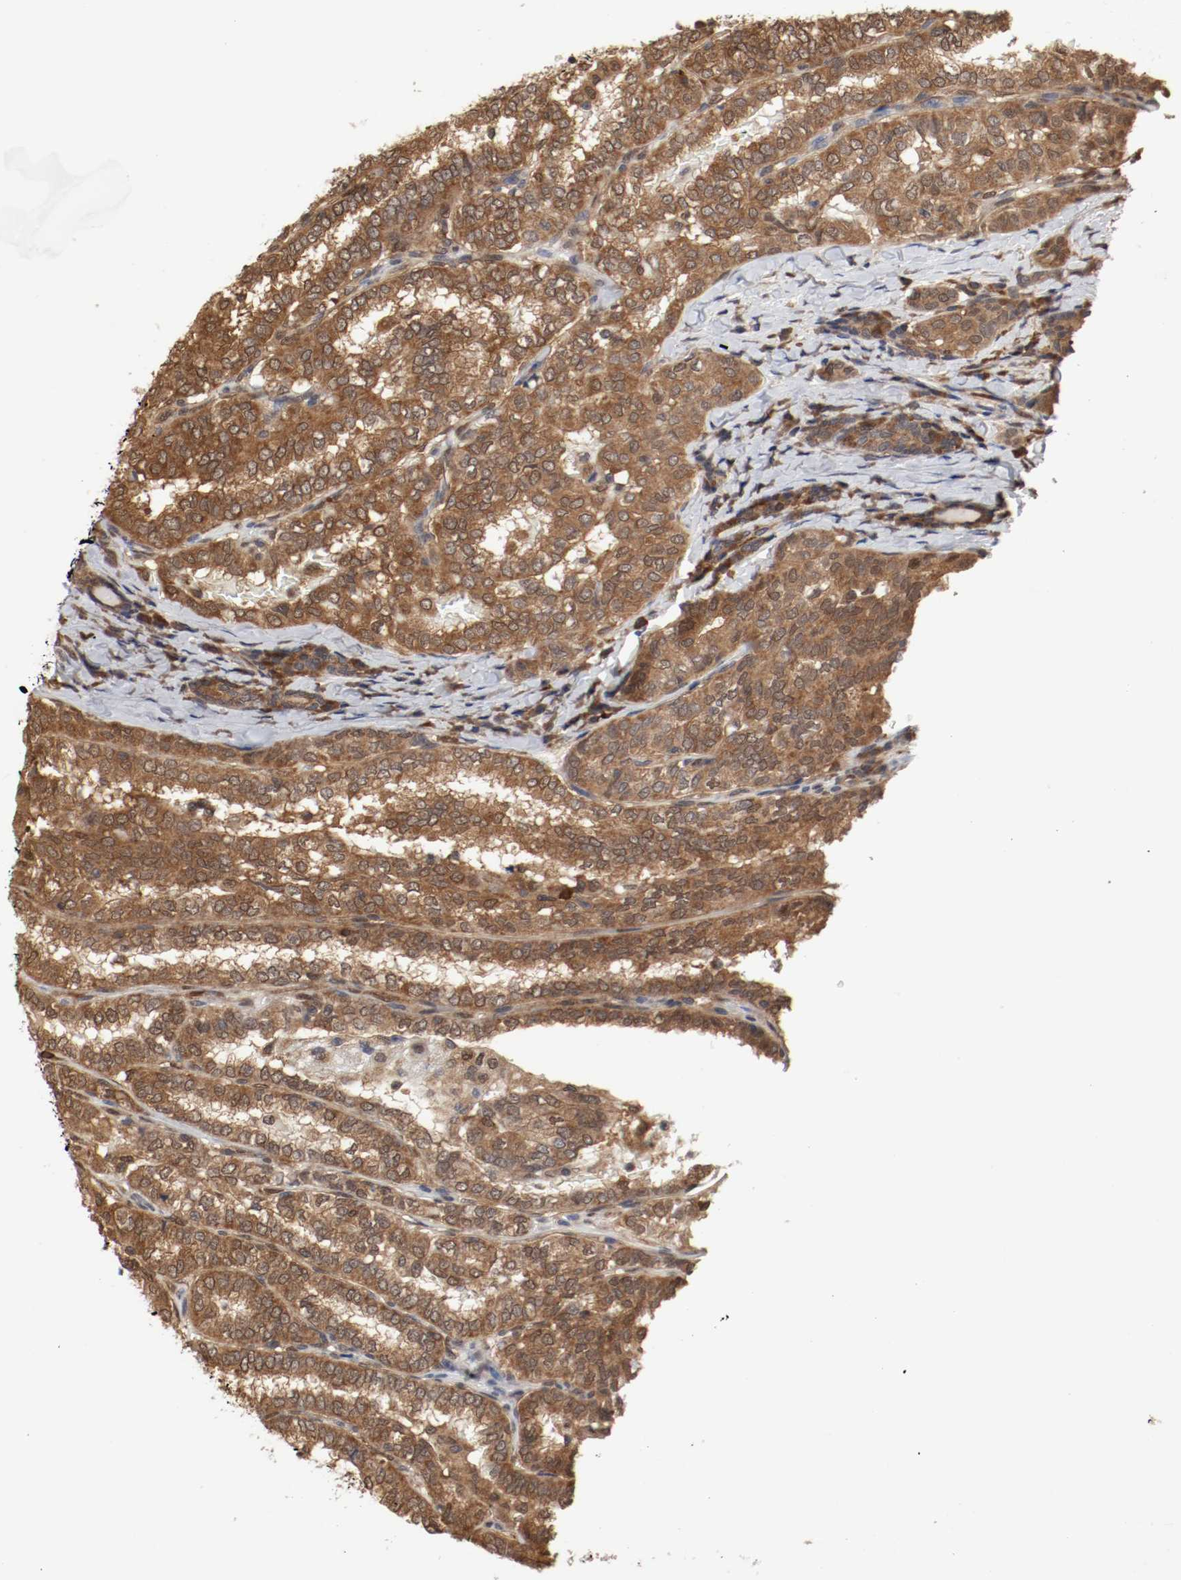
{"staining": {"intensity": "strong", "quantity": ">75%", "location": "cytoplasmic/membranous"}, "tissue": "thyroid cancer", "cell_type": "Tumor cells", "image_type": "cancer", "snomed": [{"axis": "morphology", "description": "Papillary adenocarcinoma, NOS"}, {"axis": "topography", "description": "Thyroid gland"}], "caption": "Thyroid cancer was stained to show a protein in brown. There is high levels of strong cytoplasmic/membranous positivity in approximately >75% of tumor cells.", "gene": "AFG3L2", "patient": {"sex": "female", "age": 30}}